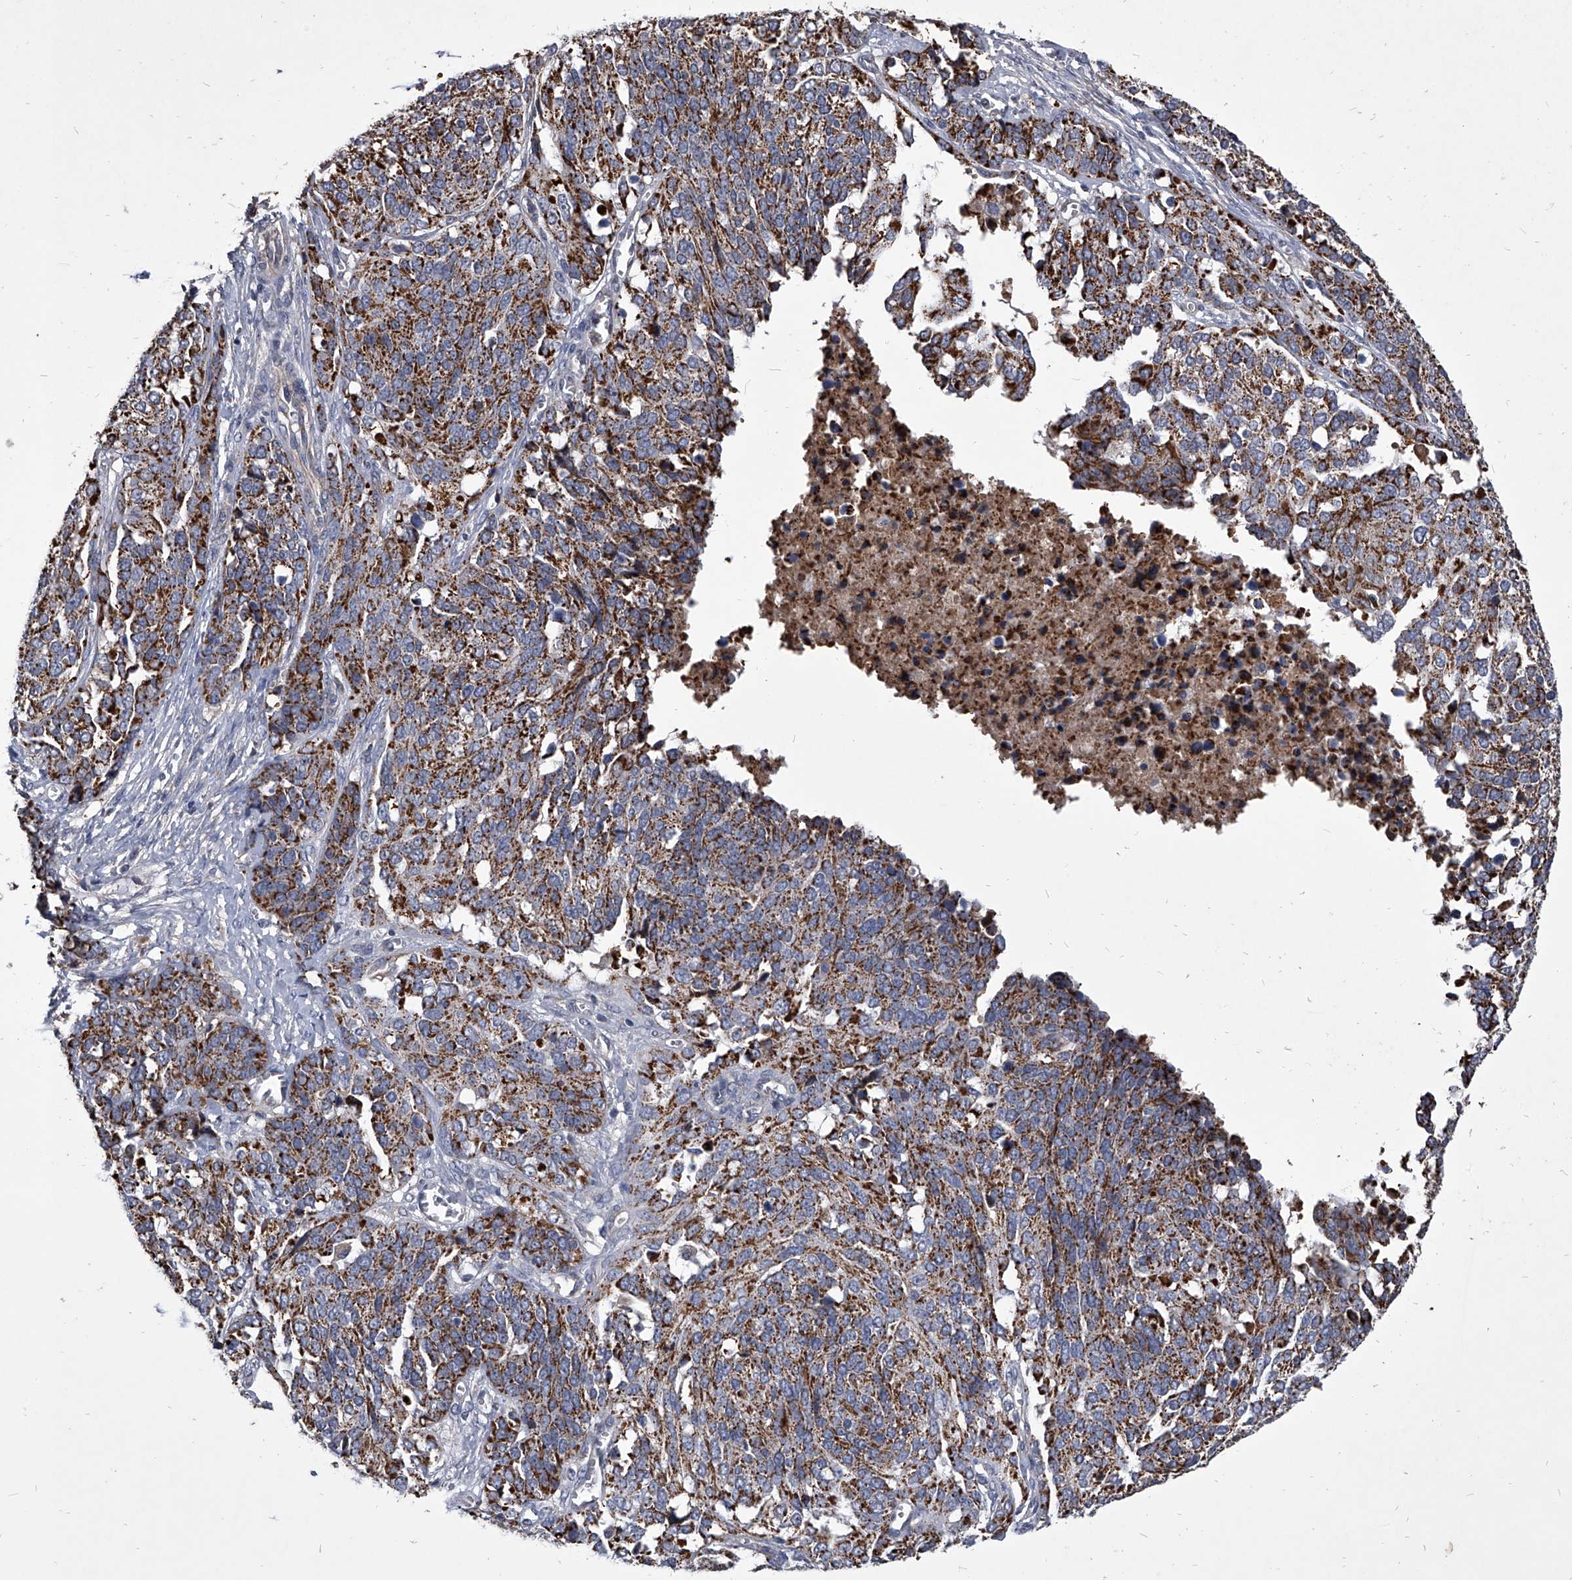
{"staining": {"intensity": "moderate", "quantity": ">75%", "location": "cytoplasmic/membranous"}, "tissue": "ovarian cancer", "cell_type": "Tumor cells", "image_type": "cancer", "snomed": [{"axis": "morphology", "description": "Cystadenocarcinoma, serous, NOS"}, {"axis": "topography", "description": "Ovary"}], "caption": "Ovarian cancer (serous cystadenocarcinoma) tissue demonstrates moderate cytoplasmic/membranous positivity in about >75% of tumor cells (DAB IHC, brown staining for protein, blue staining for nuclei).", "gene": "NRP1", "patient": {"sex": "female", "age": 44}}